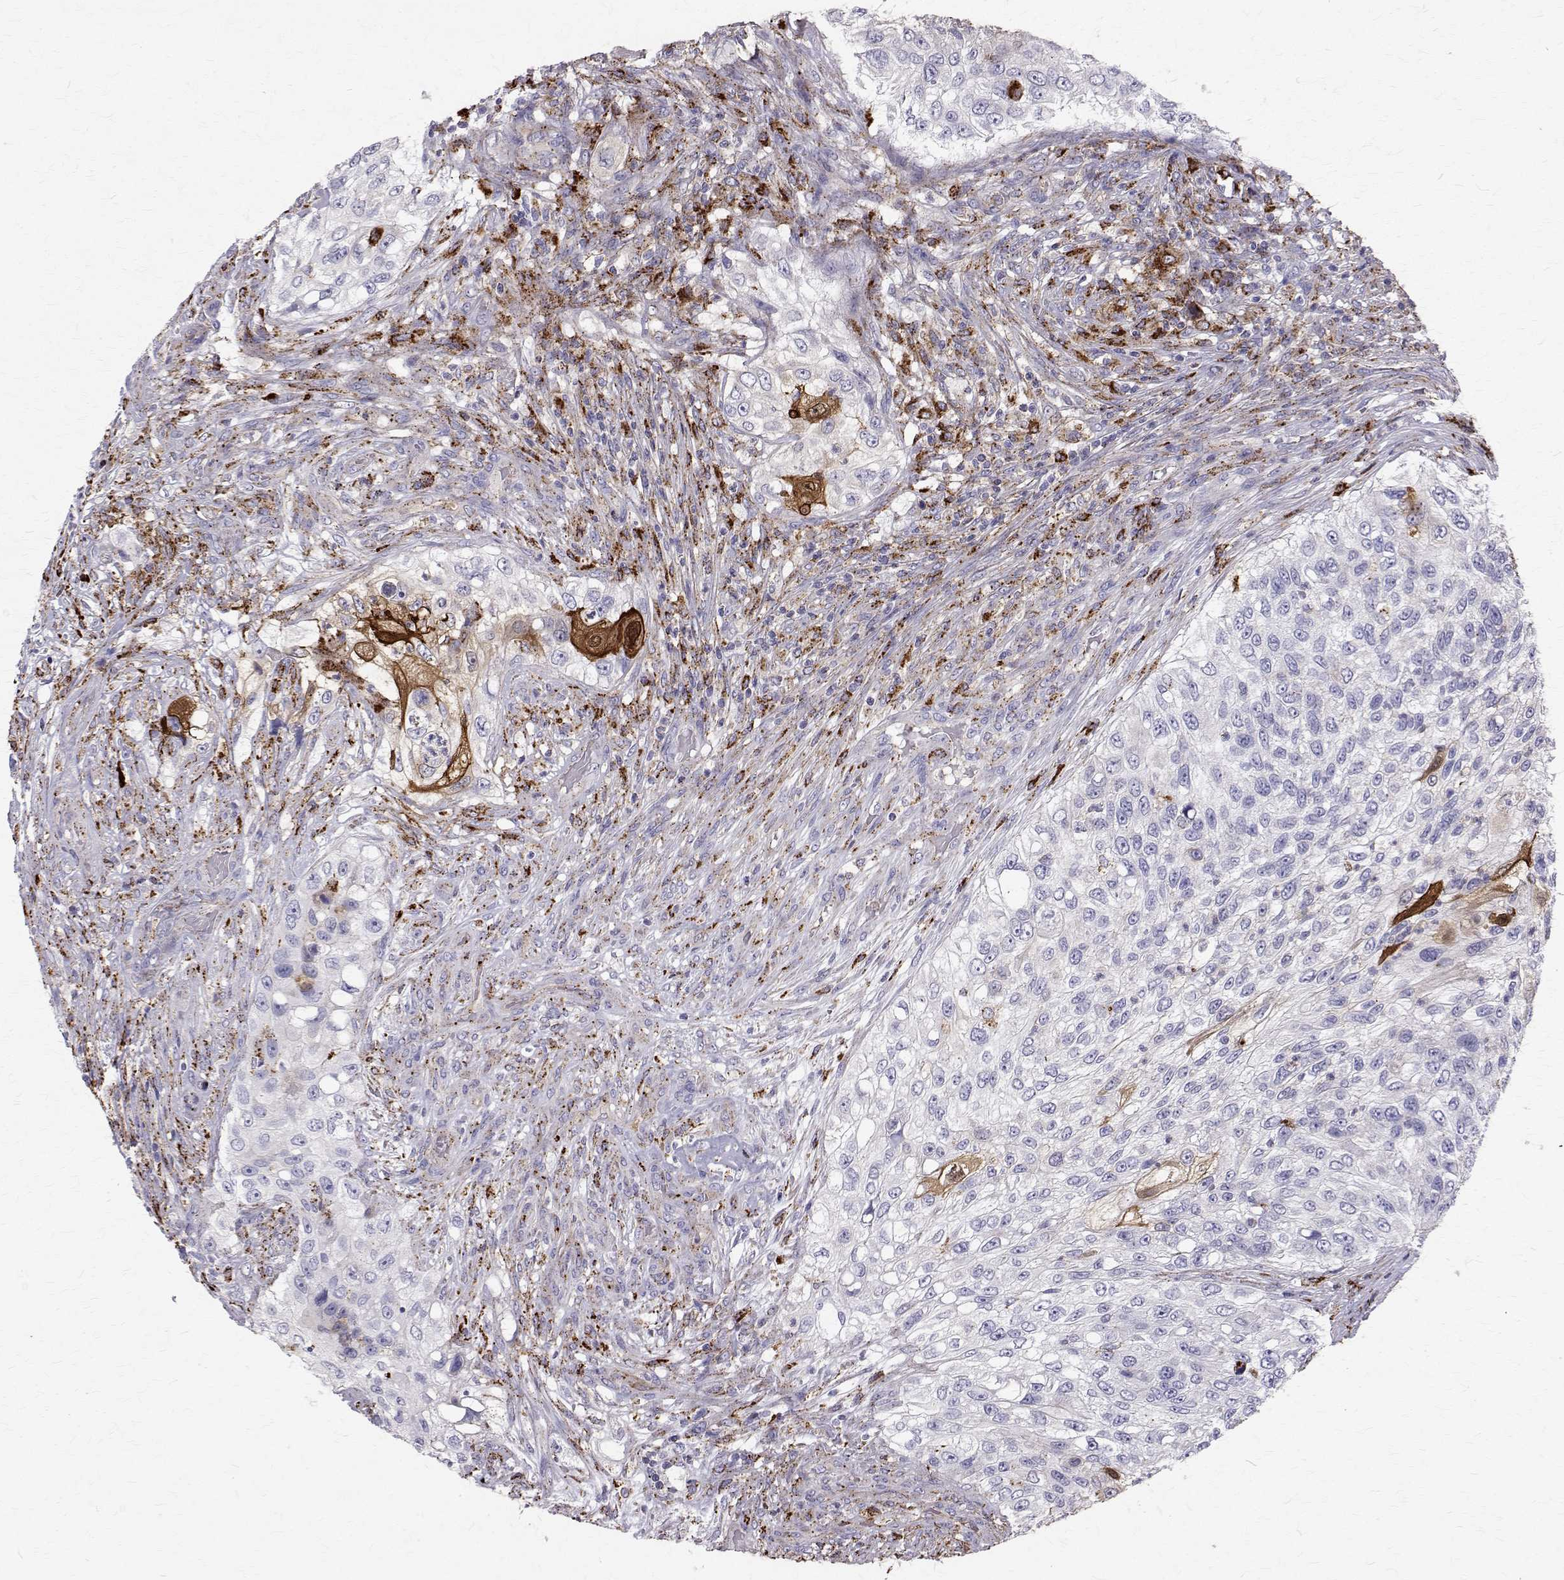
{"staining": {"intensity": "negative", "quantity": "none", "location": "none"}, "tissue": "urothelial cancer", "cell_type": "Tumor cells", "image_type": "cancer", "snomed": [{"axis": "morphology", "description": "Urothelial carcinoma, High grade"}, {"axis": "topography", "description": "Urinary bladder"}], "caption": "Immunohistochemical staining of human urothelial cancer displays no significant staining in tumor cells.", "gene": "TPP1", "patient": {"sex": "female", "age": 60}}